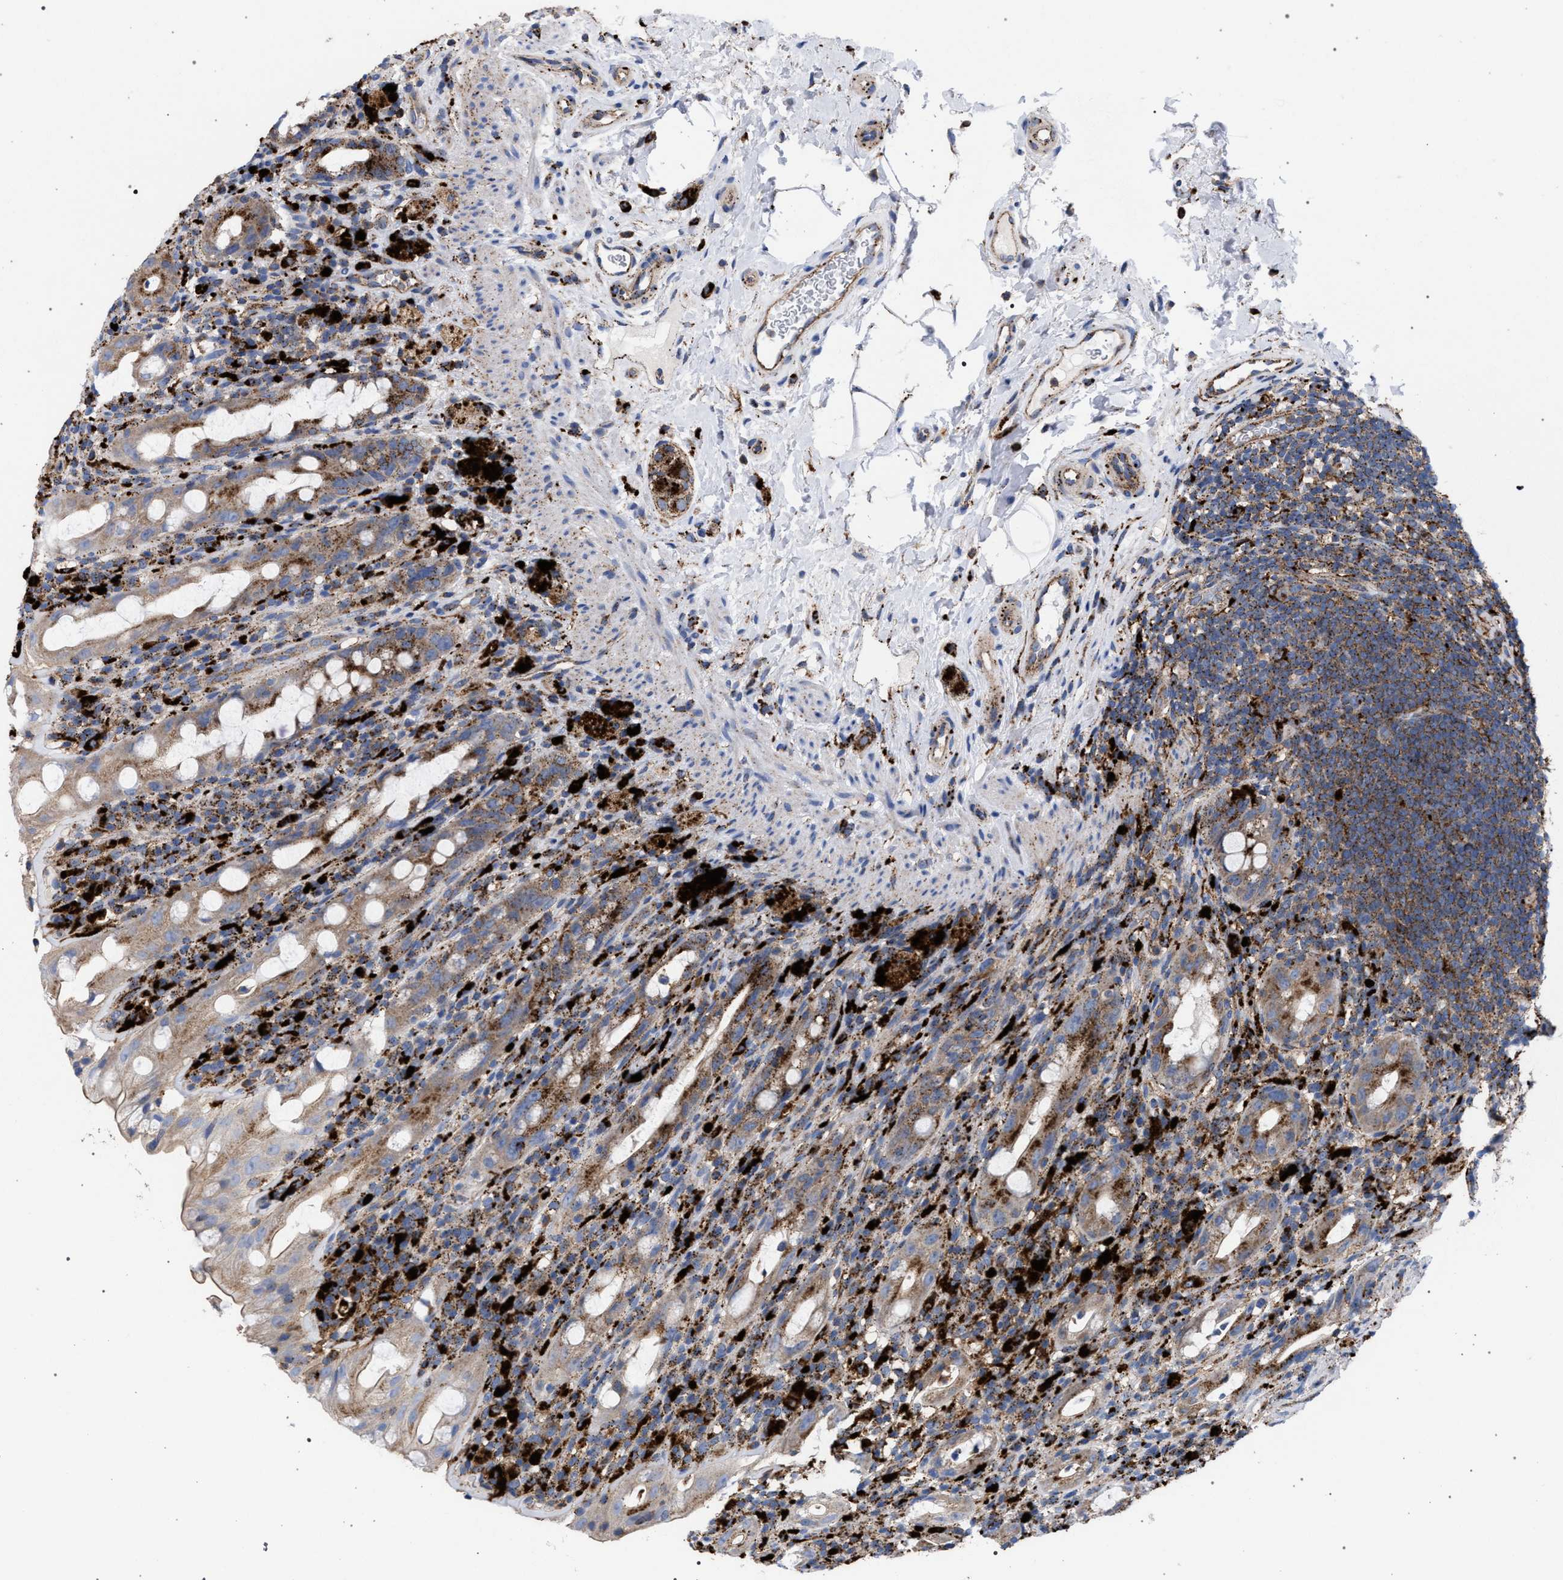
{"staining": {"intensity": "moderate", "quantity": ">75%", "location": "cytoplasmic/membranous"}, "tissue": "rectum", "cell_type": "Glandular cells", "image_type": "normal", "snomed": [{"axis": "morphology", "description": "Normal tissue, NOS"}, {"axis": "topography", "description": "Rectum"}], "caption": "This photomicrograph demonstrates immunohistochemistry (IHC) staining of unremarkable rectum, with medium moderate cytoplasmic/membranous positivity in approximately >75% of glandular cells.", "gene": "PPT1", "patient": {"sex": "male", "age": 44}}